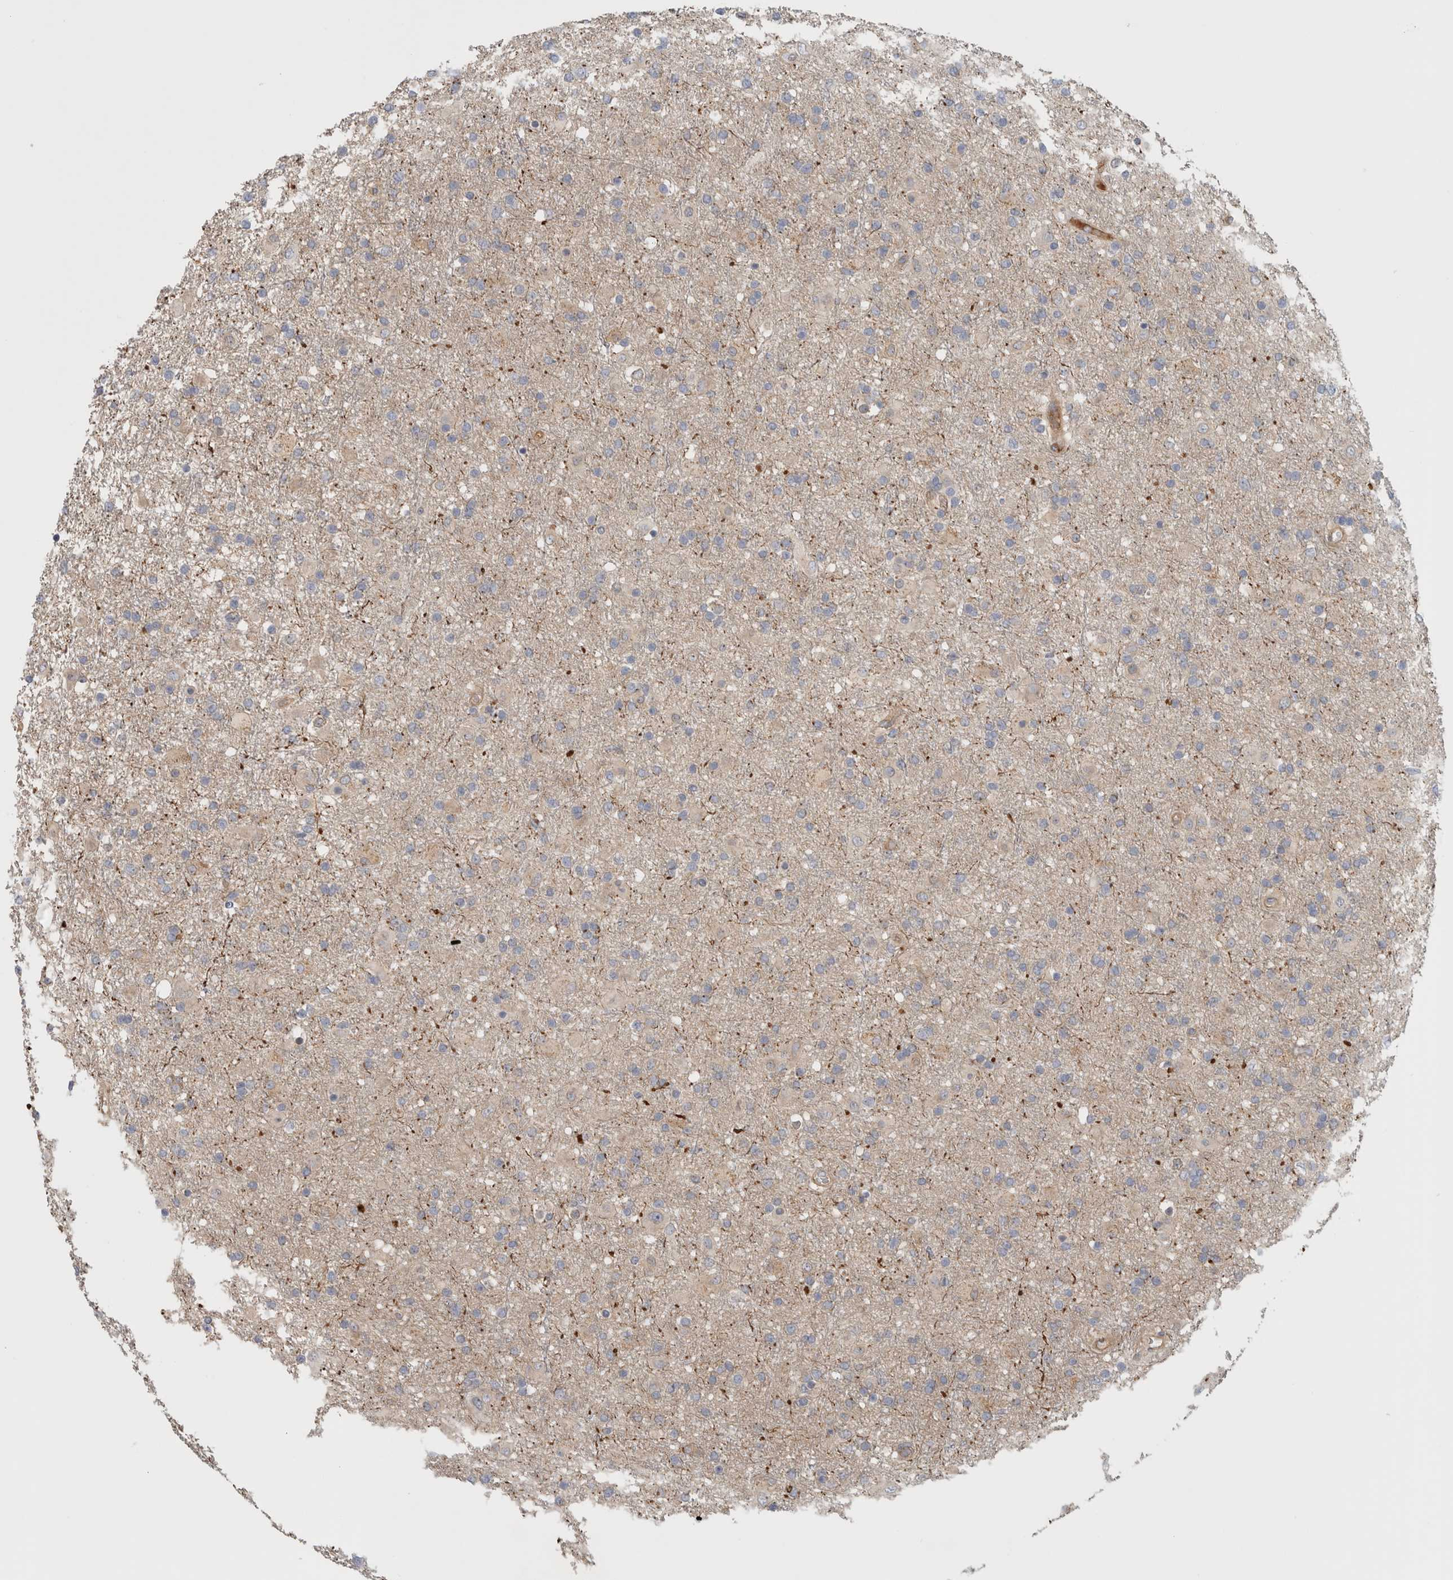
{"staining": {"intensity": "negative", "quantity": "none", "location": "none"}, "tissue": "glioma", "cell_type": "Tumor cells", "image_type": "cancer", "snomed": [{"axis": "morphology", "description": "Glioma, malignant, Low grade"}, {"axis": "topography", "description": "Brain"}], "caption": "IHC image of neoplastic tissue: glioma stained with DAB reveals no significant protein expression in tumor cells. (Stains: DAB IHC with hematoxylin counter stain, Microscopy: brightfield microscopy at high magnification).", "gene": "CFI", "patient": {"sex": "male", "age": 65}}